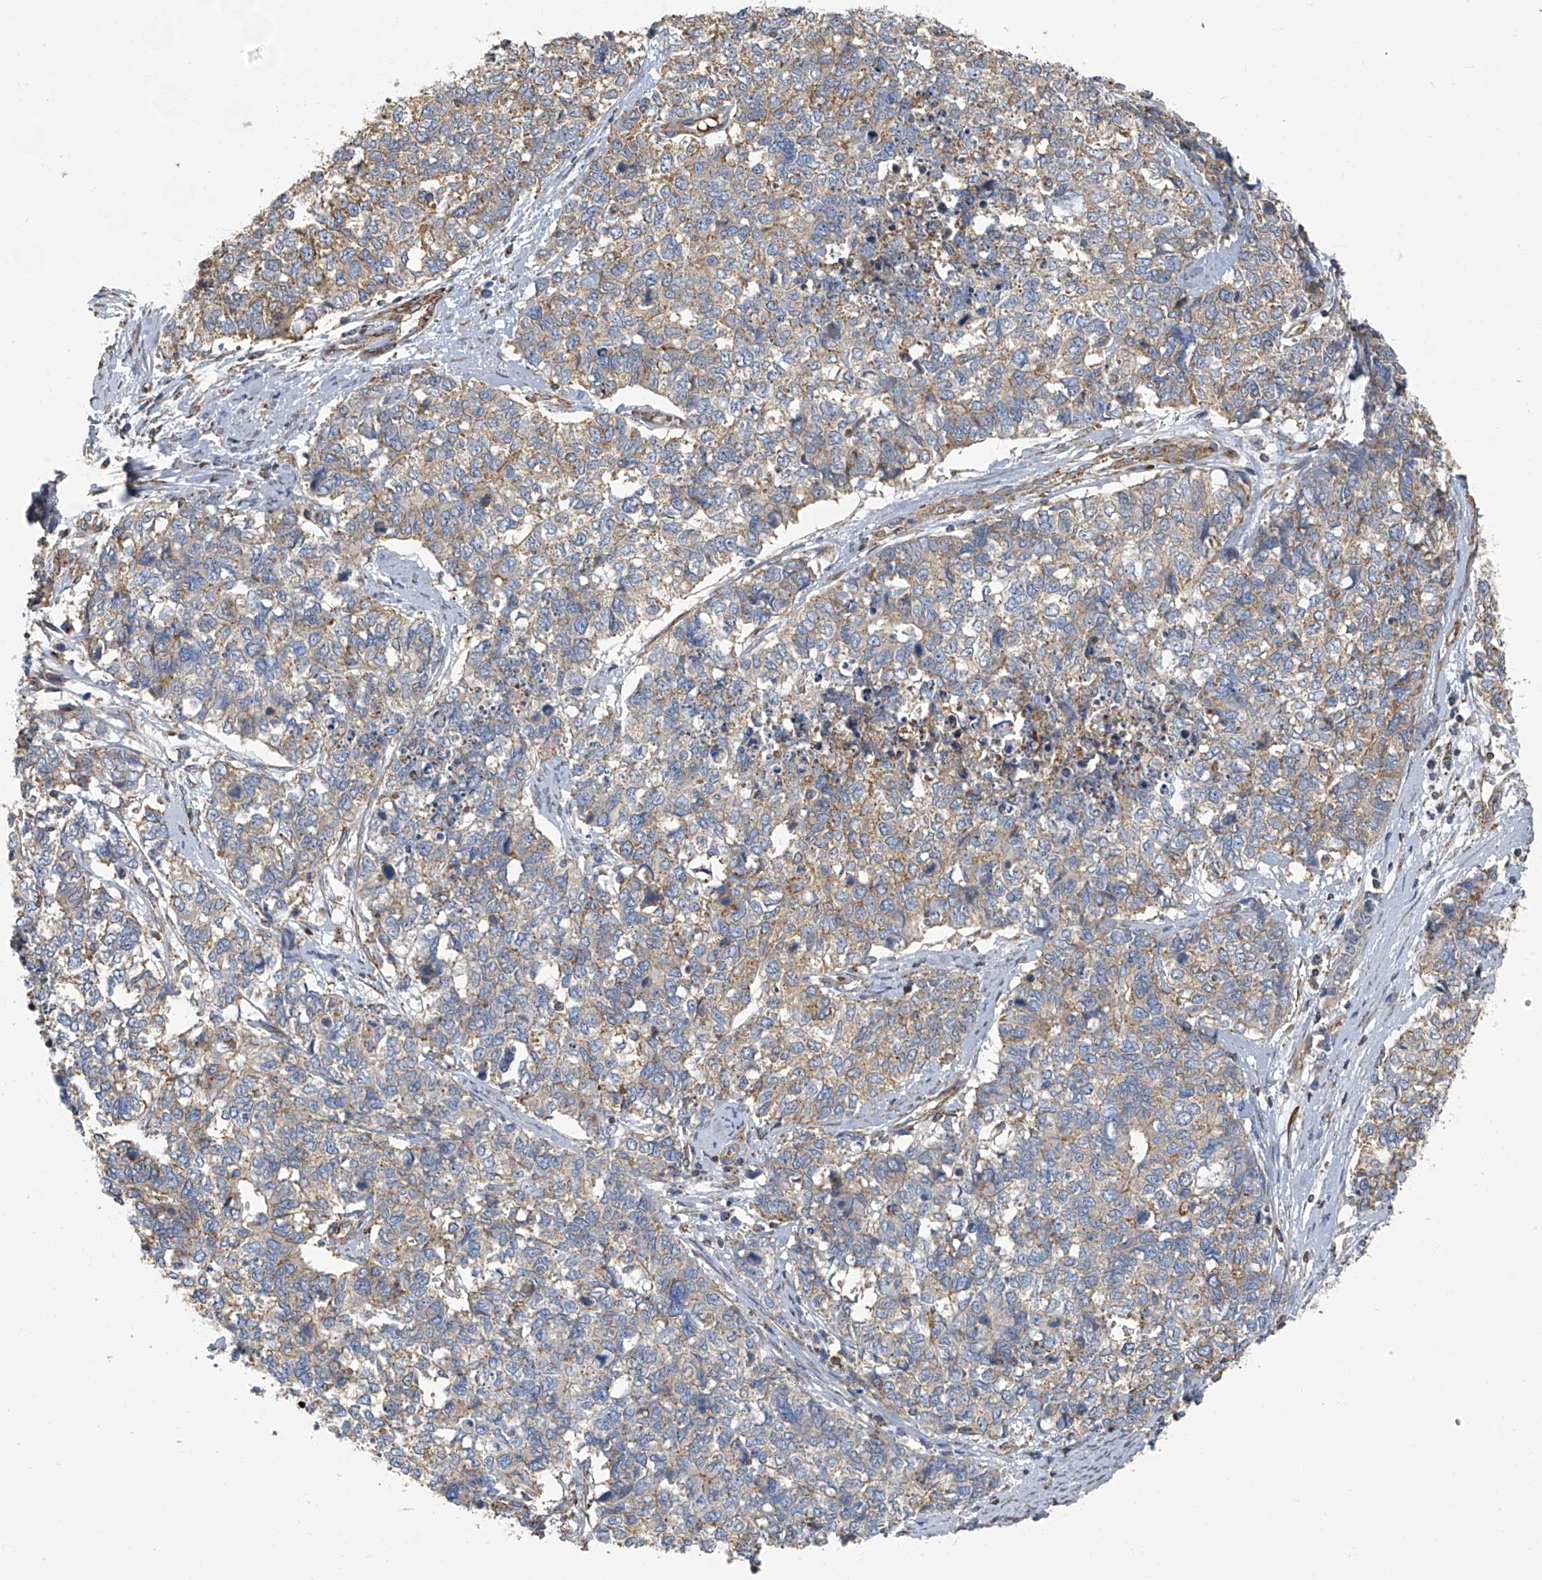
{"staining": {"intensity": "weak", "quantity": ">75%", "location": "cytoplasmic/membranous"}, "tissue": "cervical cancer", "cell_type": "Tumor cells", "image_type": "cancer", "snomed": [{"axis": "morphology", "description": "Squamous cell carcinoma, NOS"}, {"axis": "topography", "description": "Cervix"}], "caption": "This is a histology image of IHC staining of cervical cancer (squamous cell carcinoma), which shows weak positivity in the cytoplasmic/membranous of tumor cells.", "gene": "SEPTIN7", "patient": {"sex": "female", "age": 63}}